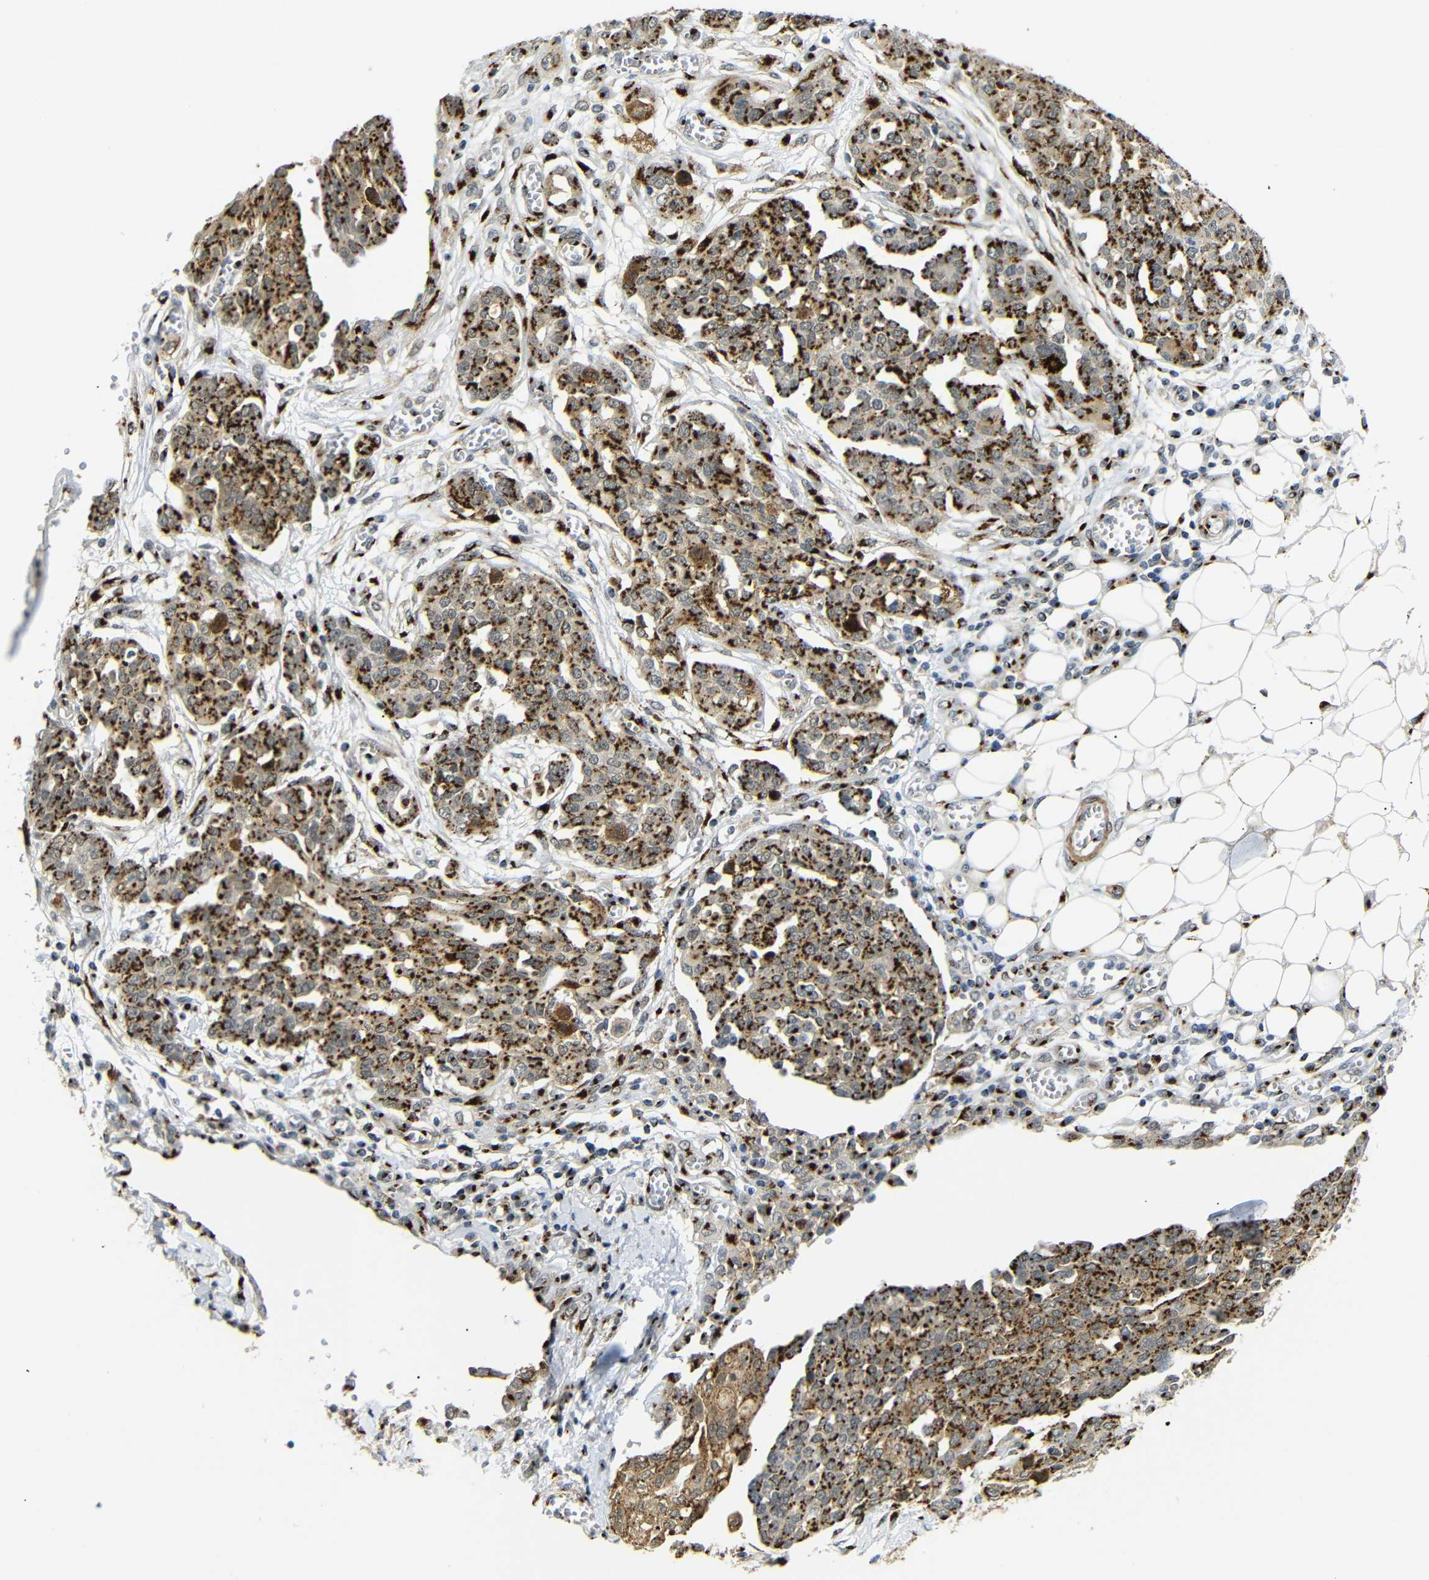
{"staining": {"intensity": "strong", "quantity": ">75%", "location": "cytoplasmic/membranous"}, "tissue": "ovarian cancer", "cell_type": "Tumor cells", "image_type": "cancer", "snomed": [{"axis": "morphology", "description": "Cystadenocarcinoma, serous, NOS"}, {"axis": "topography", "description": "Soft tissue"}, {"axis": "topography", "description": "Ovary"}], "caption": "A brown stain shows strong cytoplasmic/membranous staining of a protein in human ovarian cancer (serous cystadenocarcinoma) tumor cells.", "gene": "TGOLN2", "patient": {"sex": "female", "age": 57}}